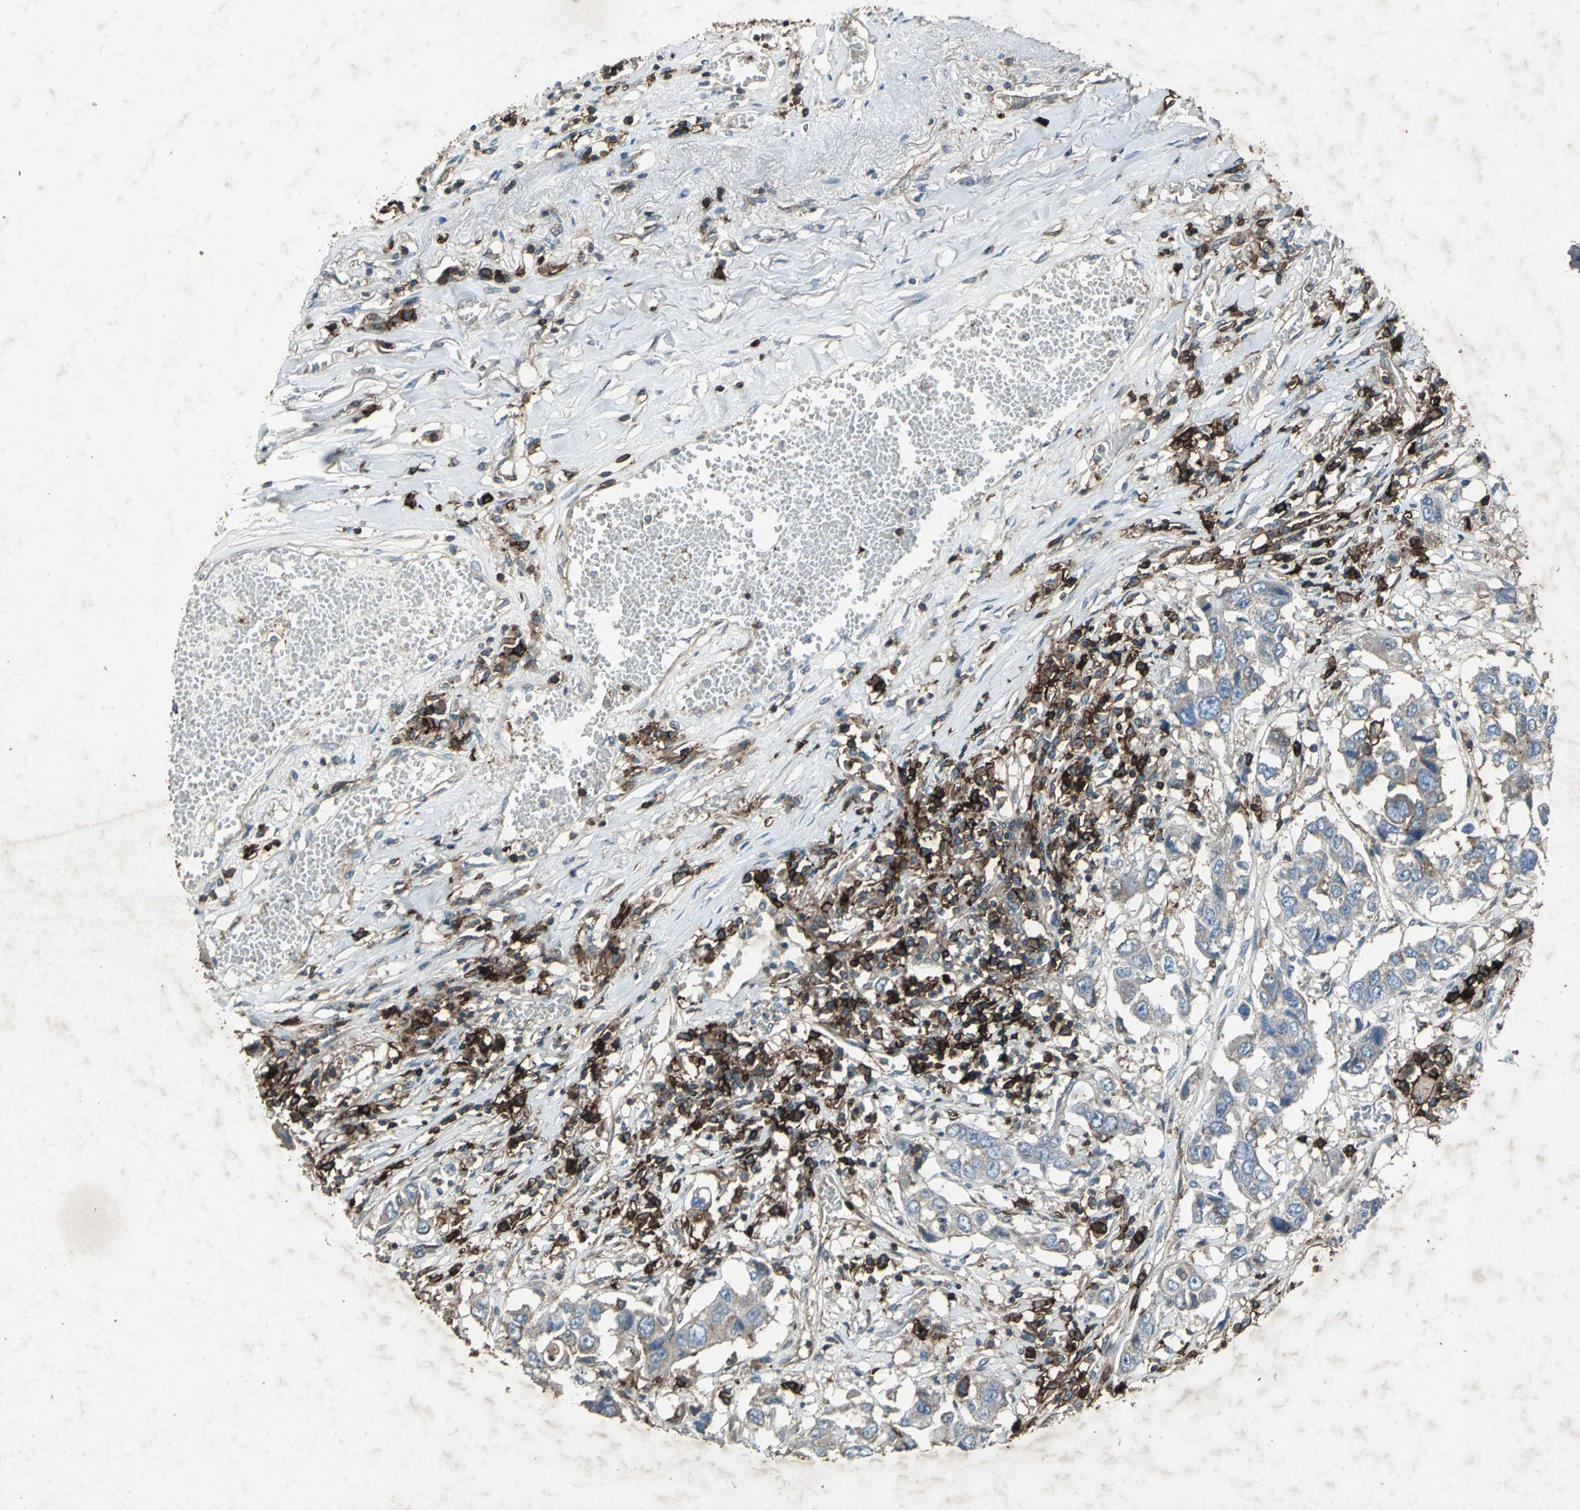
{"staining": {"intensity": "weak", "quantity": ">75%", "location": "cytoplasmic/membranous"}, "tissue": "lung cancer", "cell_type": "Tumor cells", "image_type": "cancer", "snomed": [{"axis": "morphology", "description": "Squamous cell carcinoma, NOS"}, {"axis": "topography", "description": "Lung"}], "caption": "This histopathology image demonstrates IHC staining of human lung cancer (squamous cell carcinoma), with low weak cytoplasmic/membranous expression in about >75% of tumor cells.", "gene": "CCR6", "patient": {"sex": "male", "age": 71}}